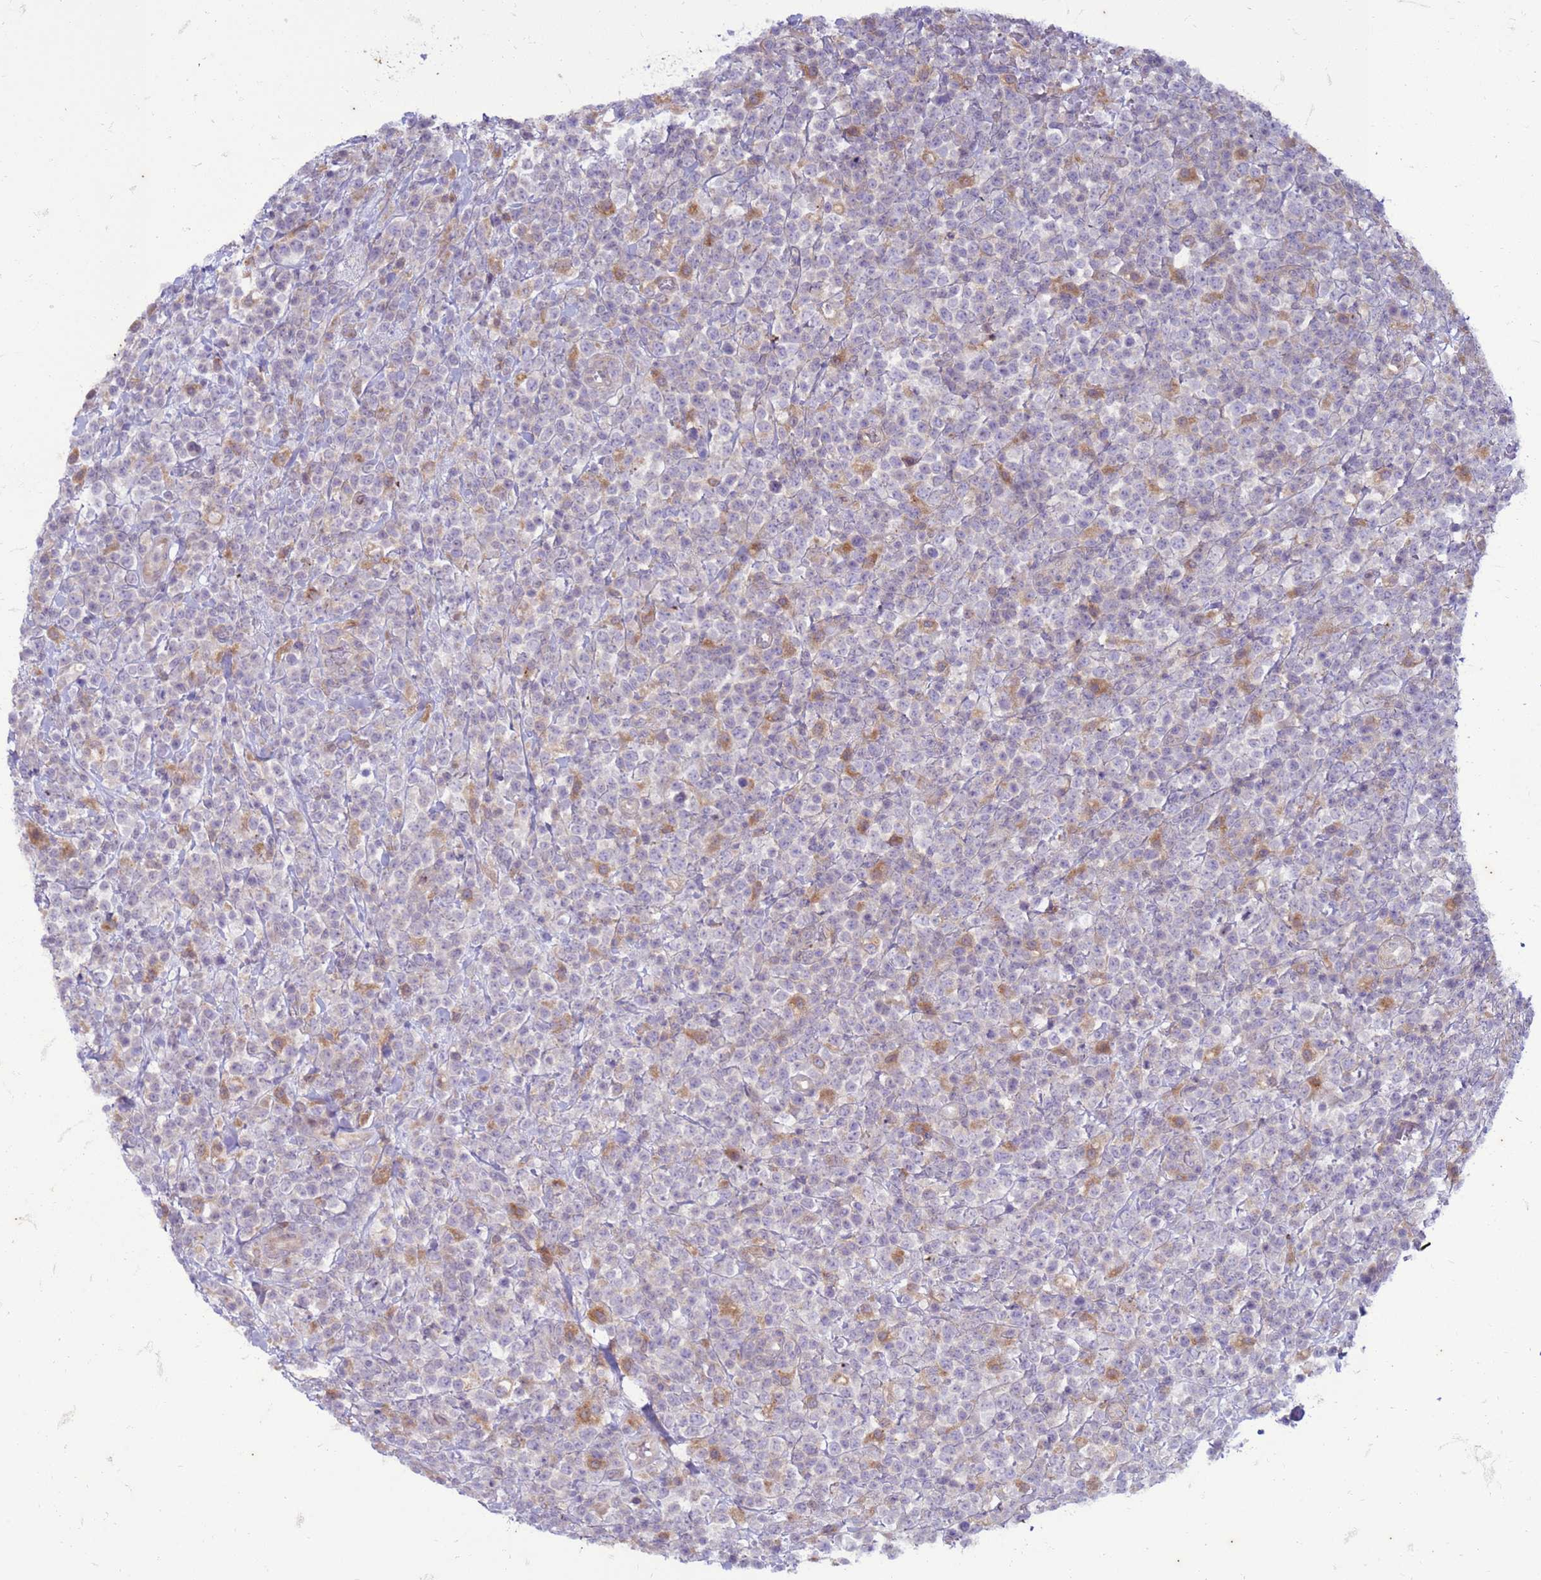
{"staining": {"intensity": "moderate", "quantity": "<25%", "location": "cytoplasmic/membranous"}, "tissue": "lymphoma", "cell_type": "Tumor cells", "image_type": "cancer", "snomed": [{"axis": "morphology", "description": "Malignant lymphoma, non-Hodgkin's type, High grade"}, {"axis": "topography", "description": "Colon"}], "caption": "A brown stain highlights moderate cytoplasmic/membranous expression of a protein in human lymphoma tumor cells.", "gene": "SLC15A3", "patient": {"sex": "female", "age": 53}}